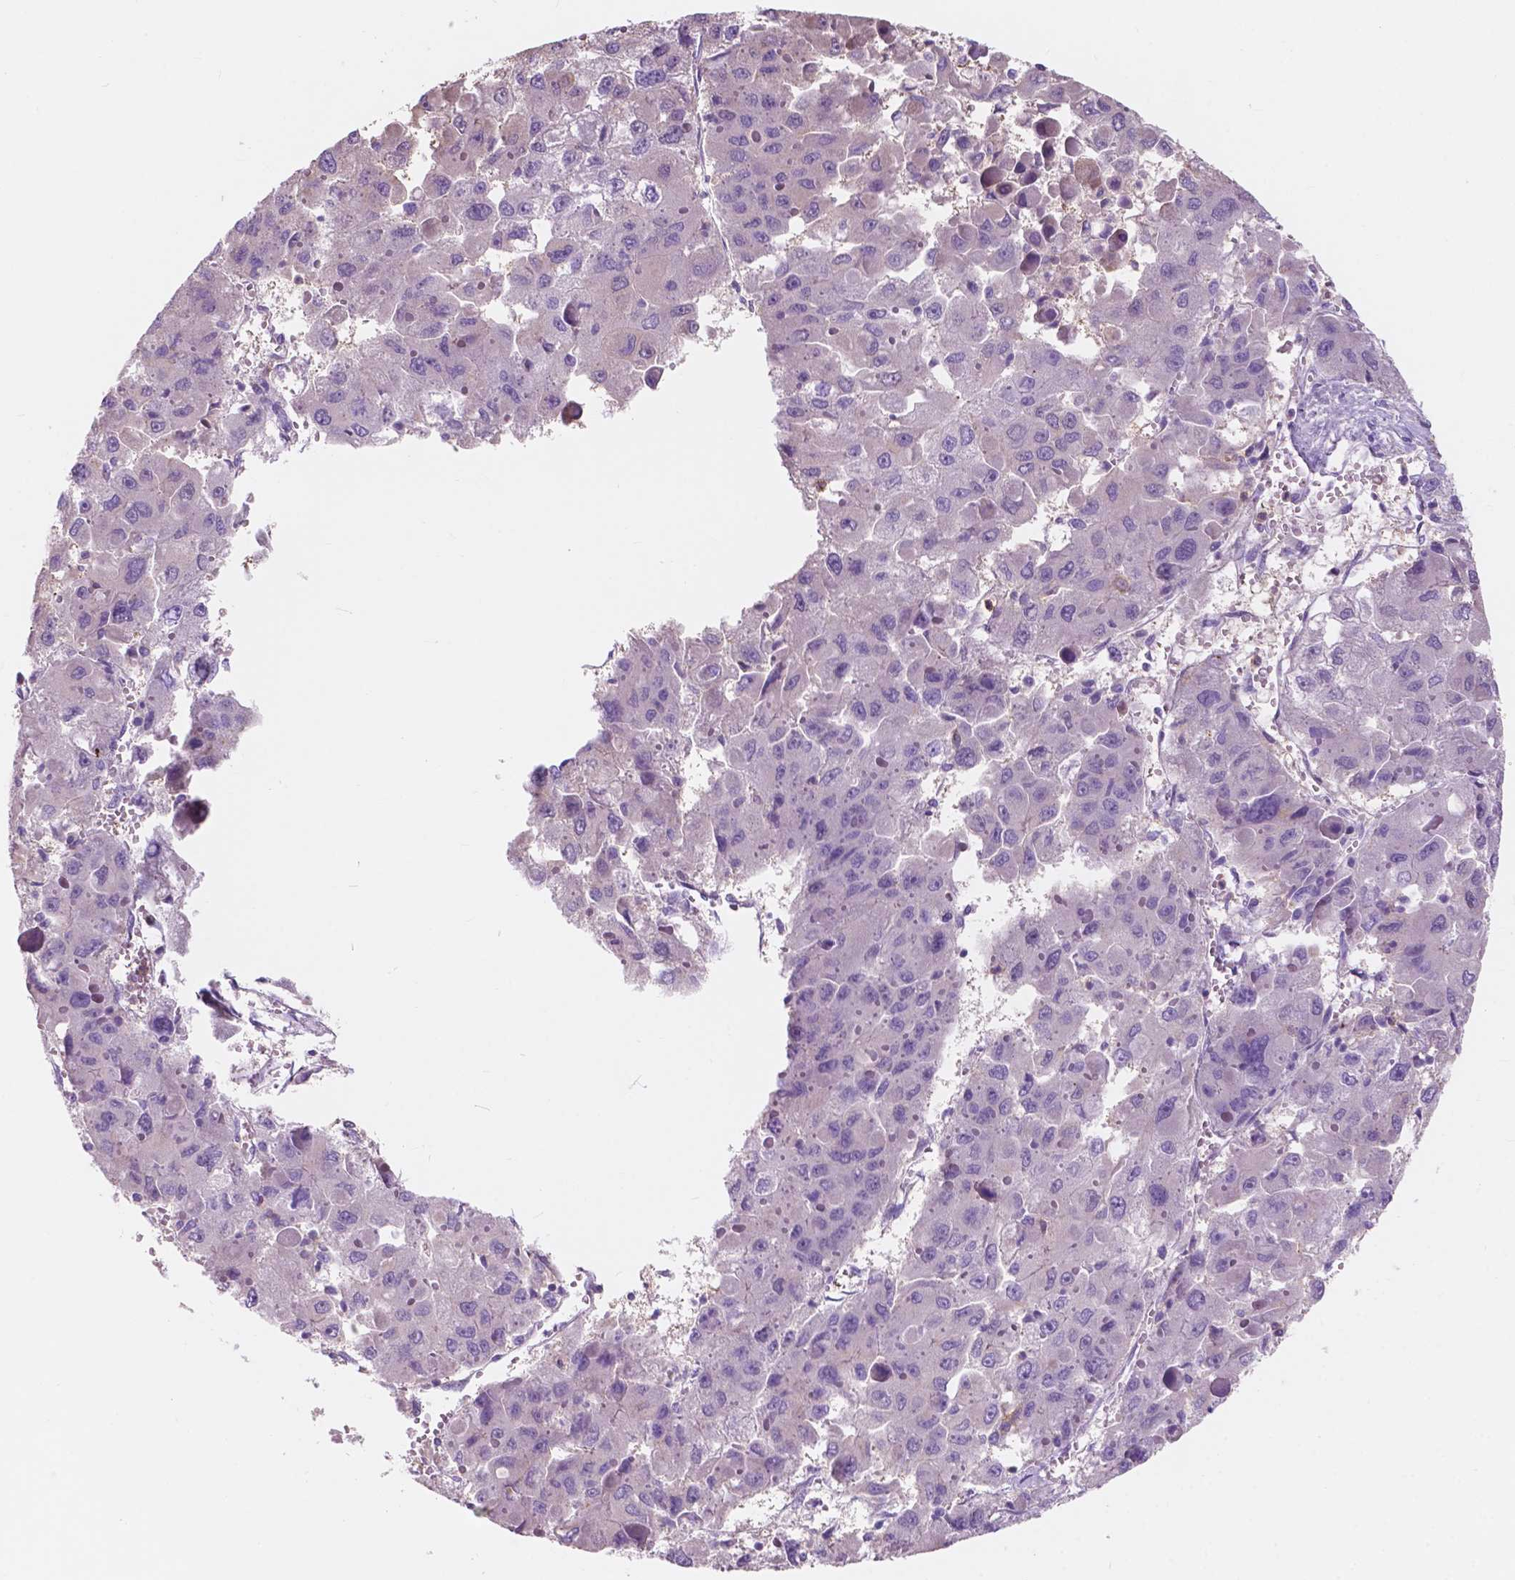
{"staining": {"intensity": "negative", "quantity": "none", "location": "none"}, "tissue": "liver cancer", "cell_type": "Tumor cells", "image_type": "cancer", "snomed": [{"axis": "morphology", "description": "Carcinoma, Hepatocellular, NOS"}, {"axis": "topography", "description": "Liver"}], "caption": "Immunohistochemistry (IHC) histopathology image of liver hepatocellular carcinoma stained for a protein (brown), which reveals no staining in tumor cells.", "gene": "SEMA4A", "patient": {"sex": "female", "age": 41}}